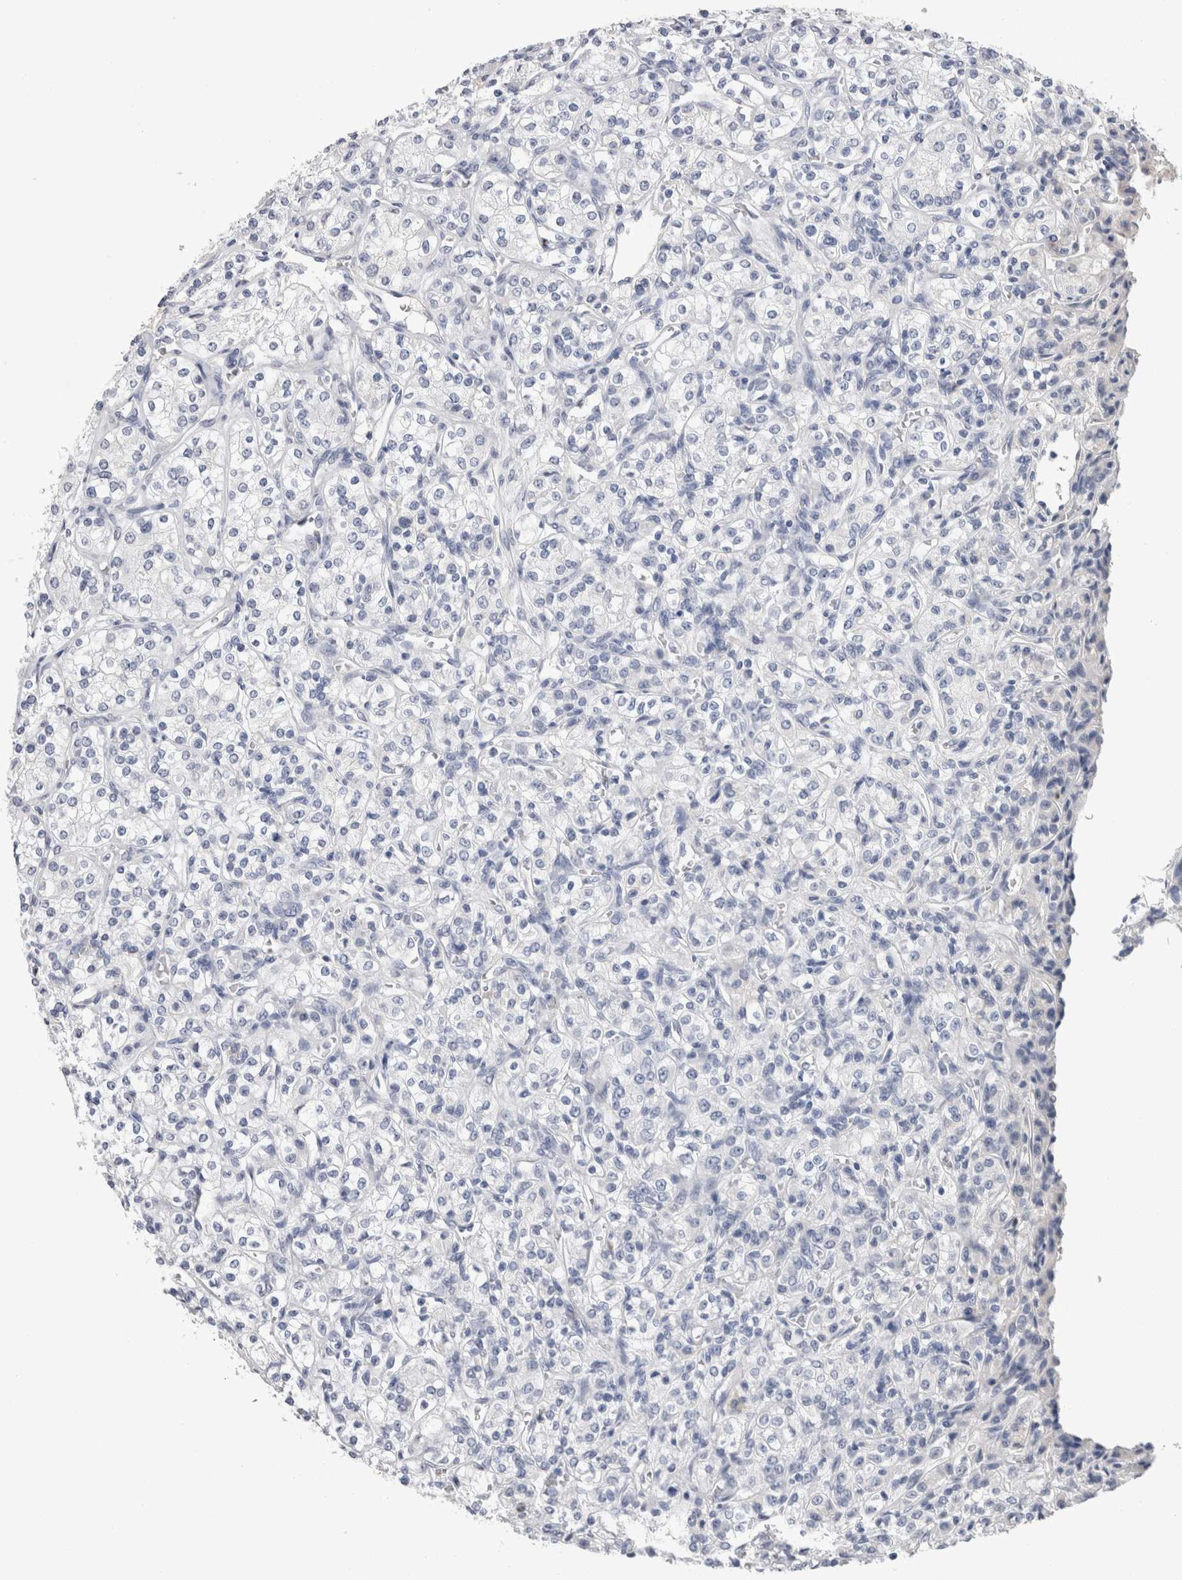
{"staining": {"intensity": "negative", "quantity": "none", "location": "none"}, "tissue": "renal cancer", "cell_type": "Tumor cells", "image_type": "cancer", "snomed": [{"axis": "morphology", "description": "Adenocarcinoma, NOS"}, {"axis": "topography", "description": "Kidney"}], "caption": "This image is of renal cancer (adenocarcinoma) stained with IHC to label a protein in brown with the nuclei are counter-stained blue. There is no positivity in tumor cells. (Stains: DAB immunohistochemistry with hematoxylin counter stain, Microscopy: brightfield microscopy at high magnification).", "gene": "FABP4", "patient": {"sex": "male", "age": 77}}